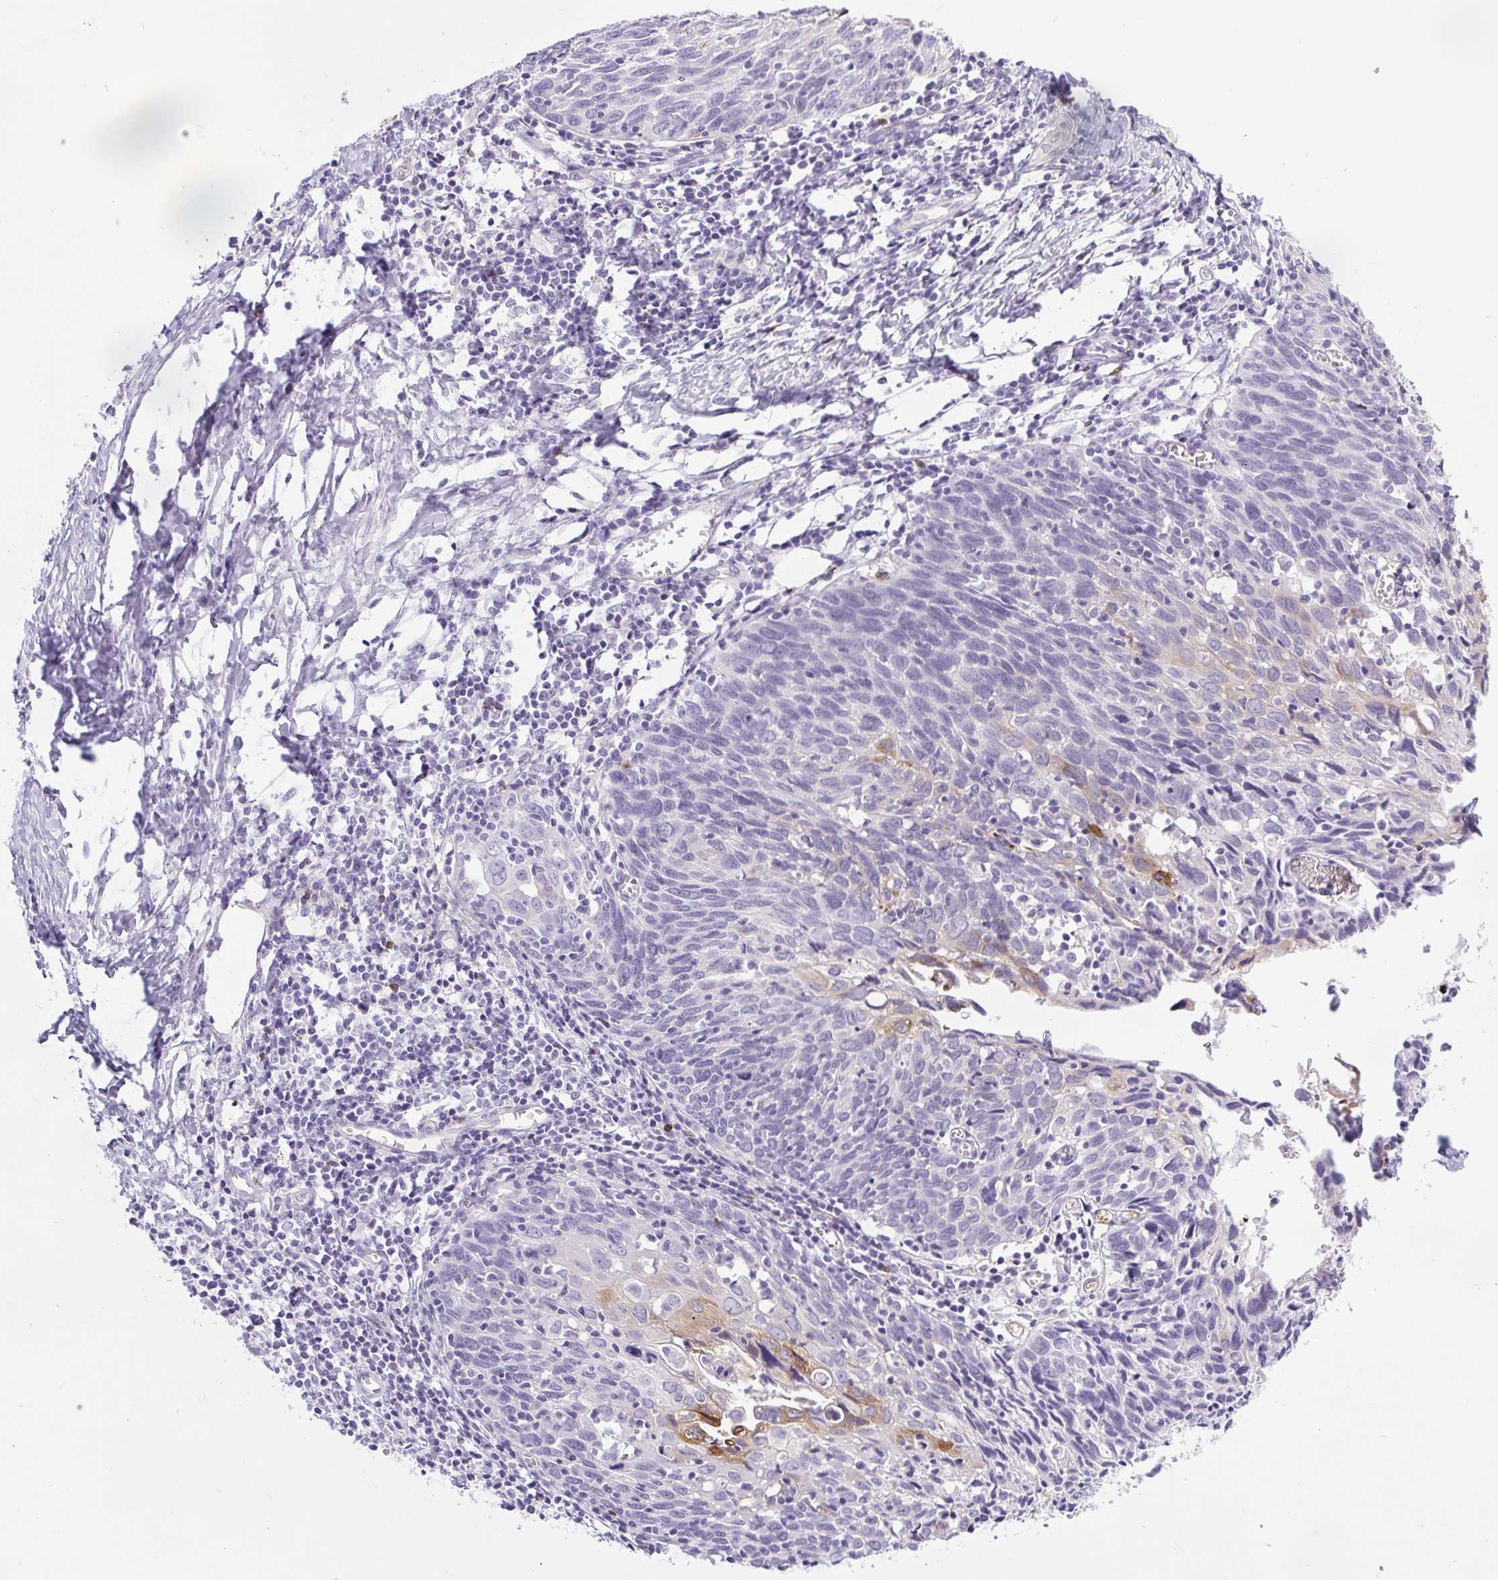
{"staining": {"intensity": "moderate", "quantity": "<25%", "location": "cytoplasmic/membranous"}, "tissue": "cervical cancer", "cell_type": "Tumor cells", "image_type": "cancer", "snomed": [{"axis": "morphology", "description": "Squamous cell carcinoma, NOS"}, {"axis": "topography", "description": "Cervix"}], "caption": "A brown stain labels moderate cytoplasmic/membranous positivity of a protein in cervical cancer (squamous cell carcinoma) tumor cells. Using DAB (brown) and hematoxylin (blue) stains, captured at high magnification using brightfield microscopy.", "gene": "BCAS1", "patient": {"sex": "female", "age": 39}}